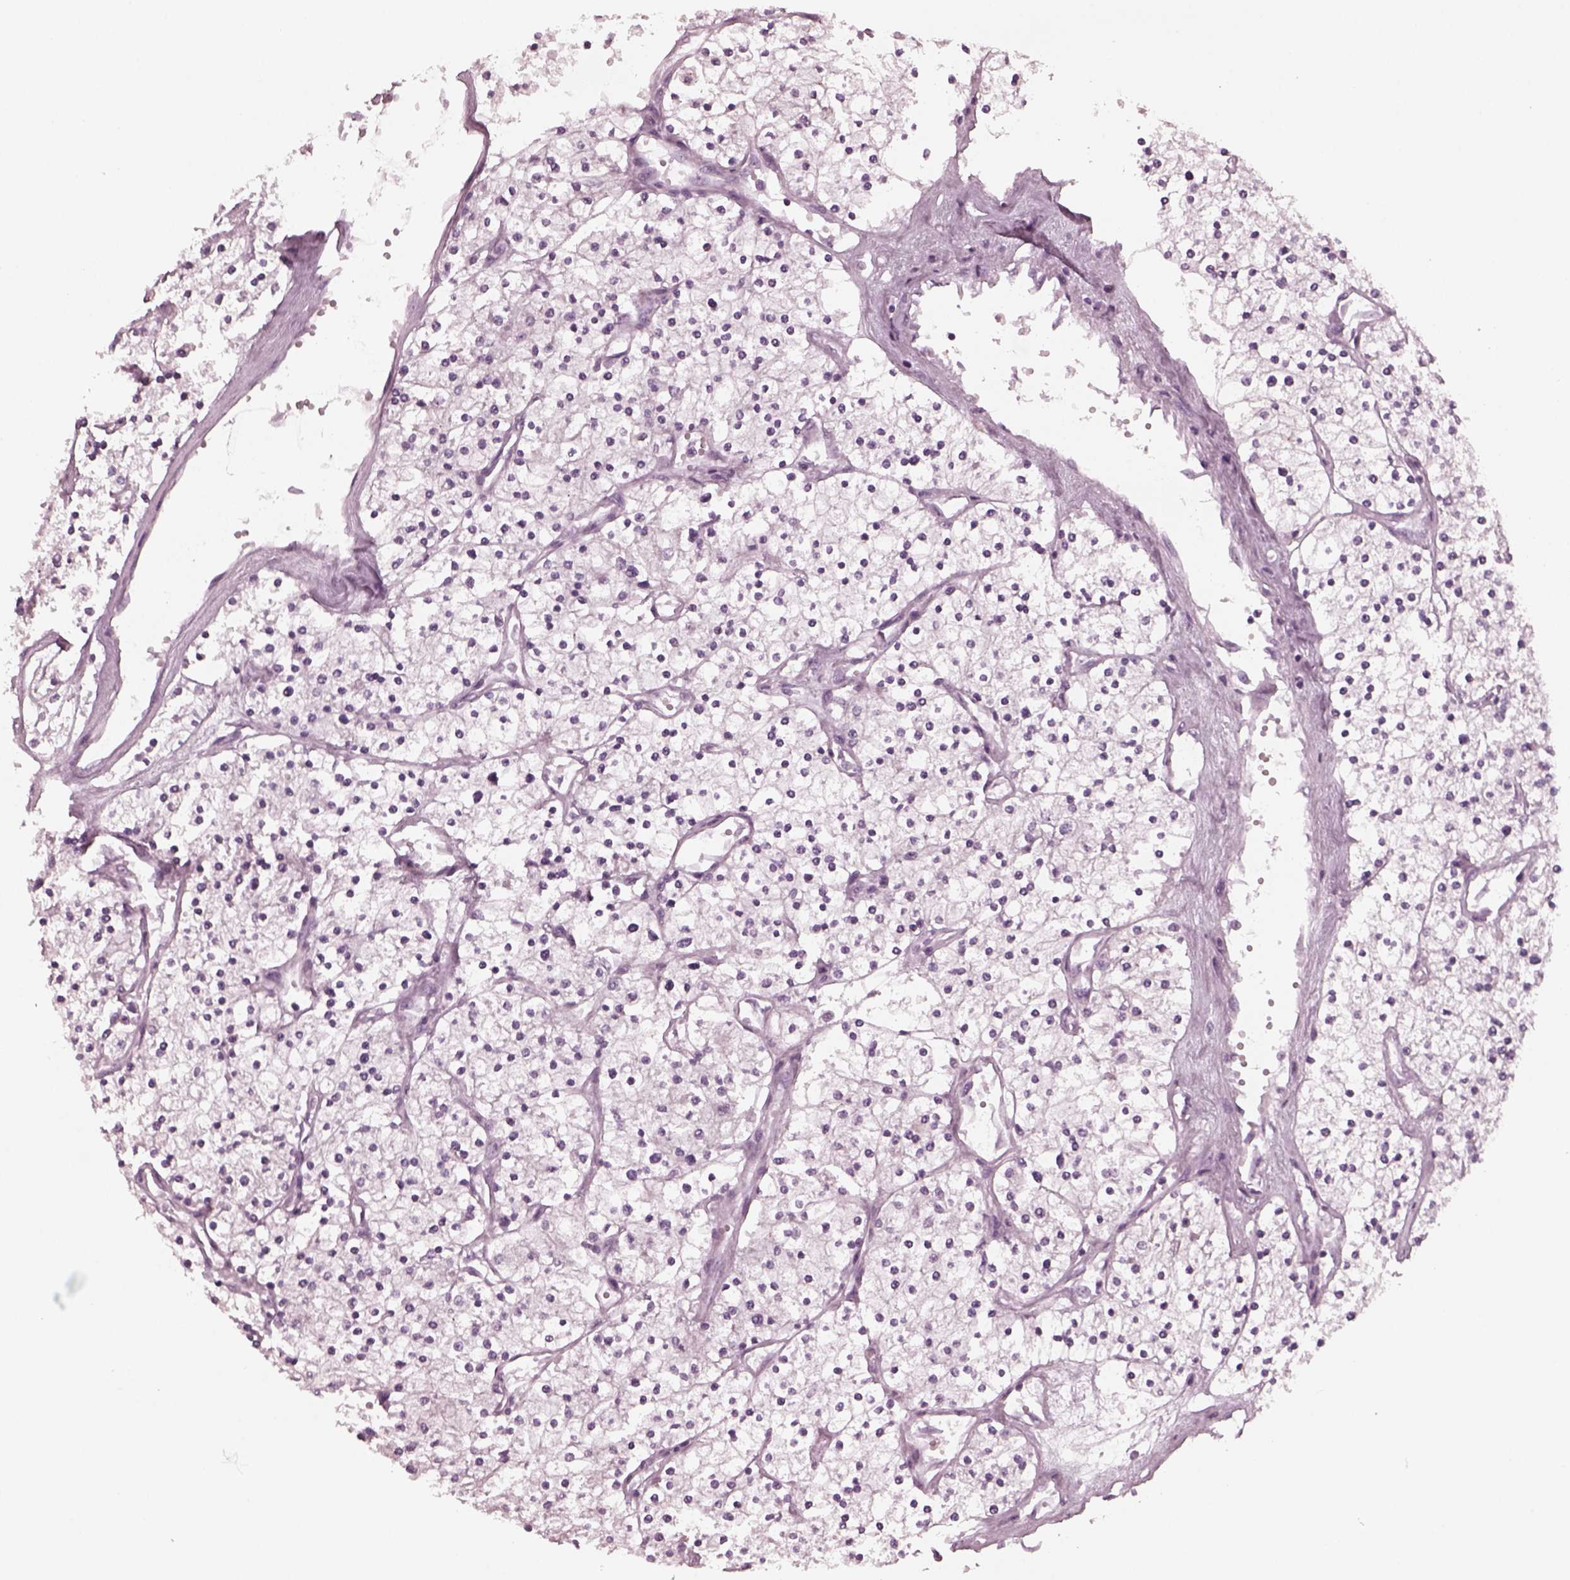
{"staining": {"intensity": "negative", "quantity": "none", "location": "none"}, "tissue": "renal cancer", "cell_type": "Tumor cells", "image_type": "cancer", "snomed": [{"axis": "morphology", "description": "Adenocarcinoma, NOS"}, {"axis": "topography", "description": "Kidney"}], "caption": "IHC micrograph of human adenocarcinoma (renal) stained for a protein (brown), which demonstrates no positivity in tumor cells.", "gene": "YY2", "patient": {"sex": "male", "age": 80}}